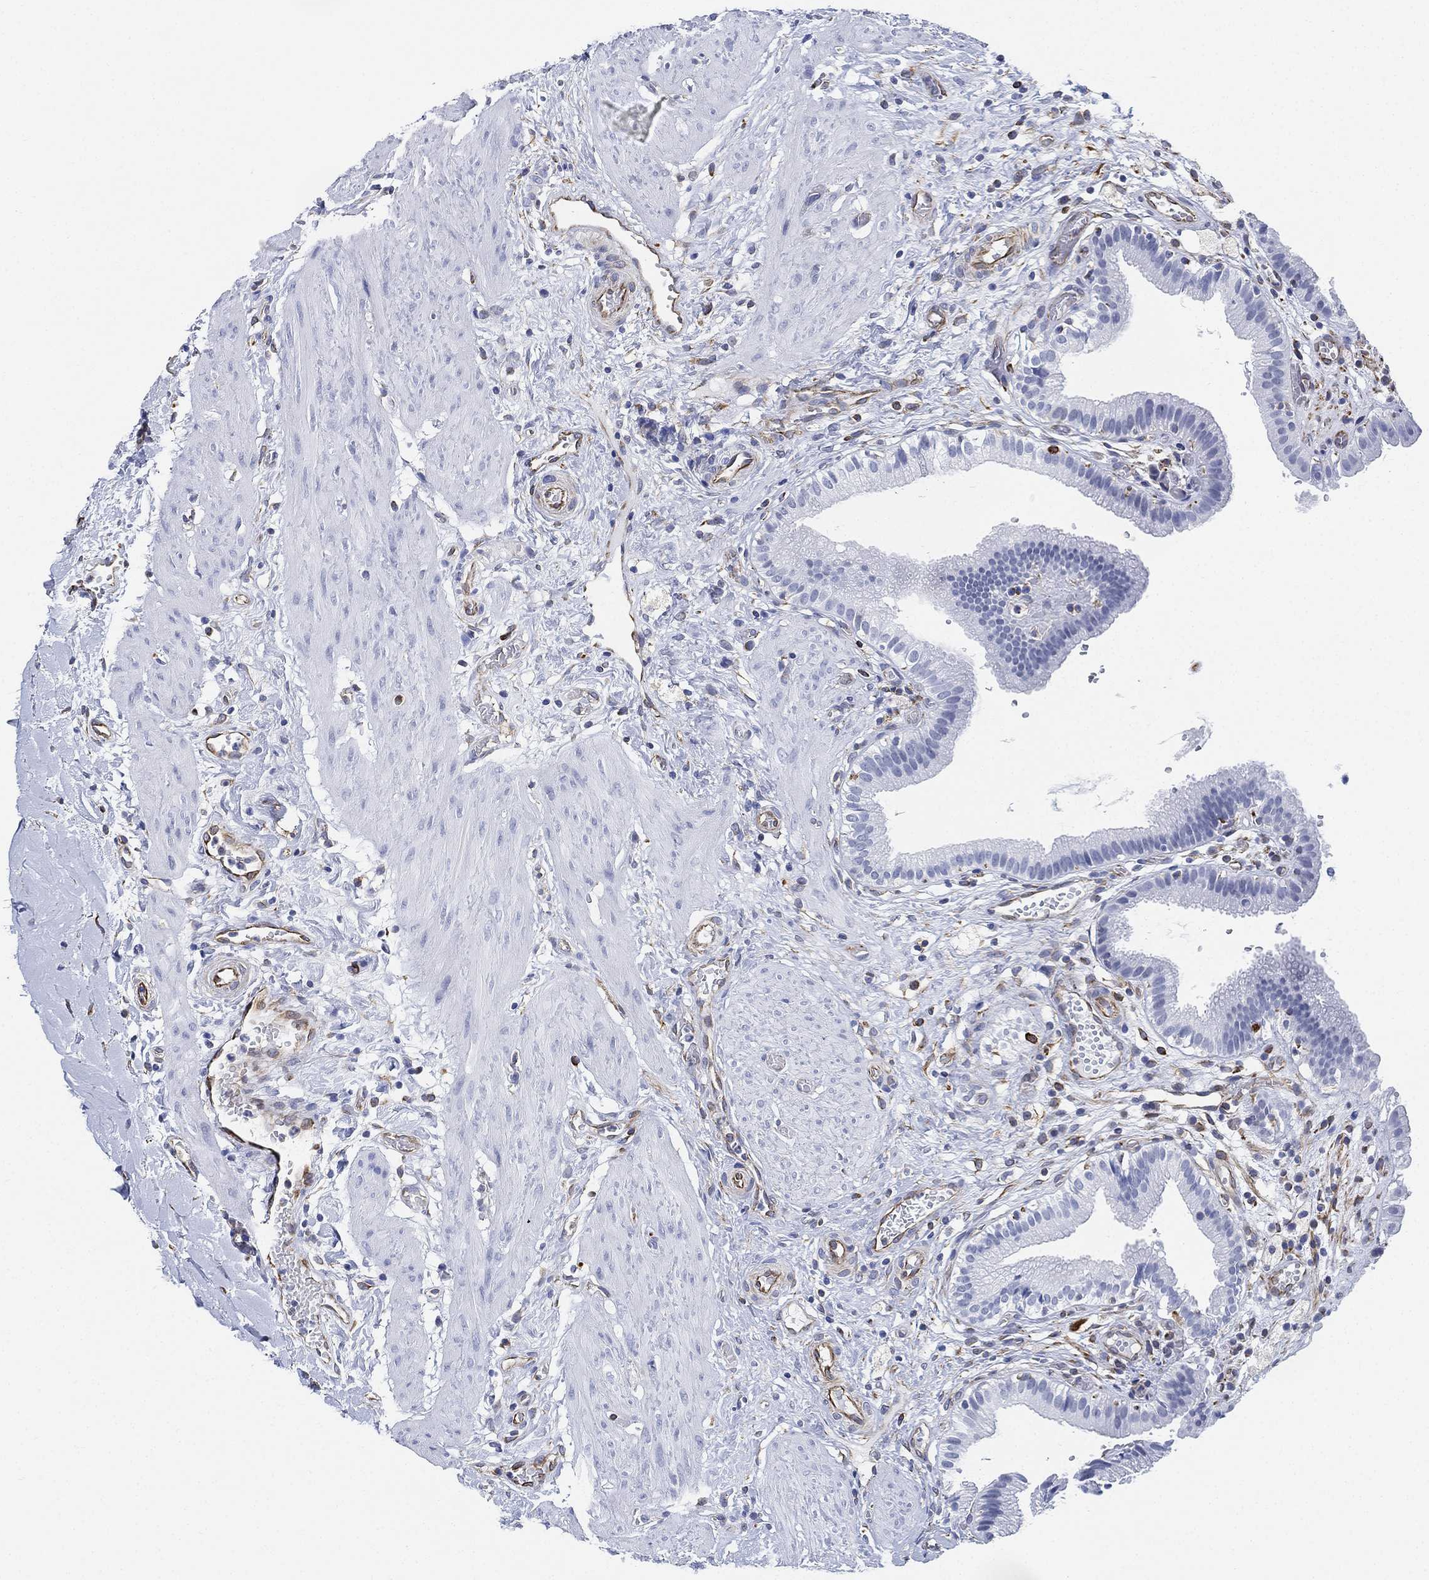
{"staining": {"intensity": "negative", "quantity": "none", "location": "none"}, "tissue": "gallbladder", "cell_type": "Glandular cells", "image_type": "normal", "snomed": [{"axis": "morphology", "description": "Normal tissue, NOS"}, {"axis": "topography", "description": "Gallbladder"}], "caption": "DAB immunohistochemical staining of benign gallbladder reveals no significant positivity in glandular cells.", "gene": "PSKH2", "patient": {"sex": "female", "age": 24}}